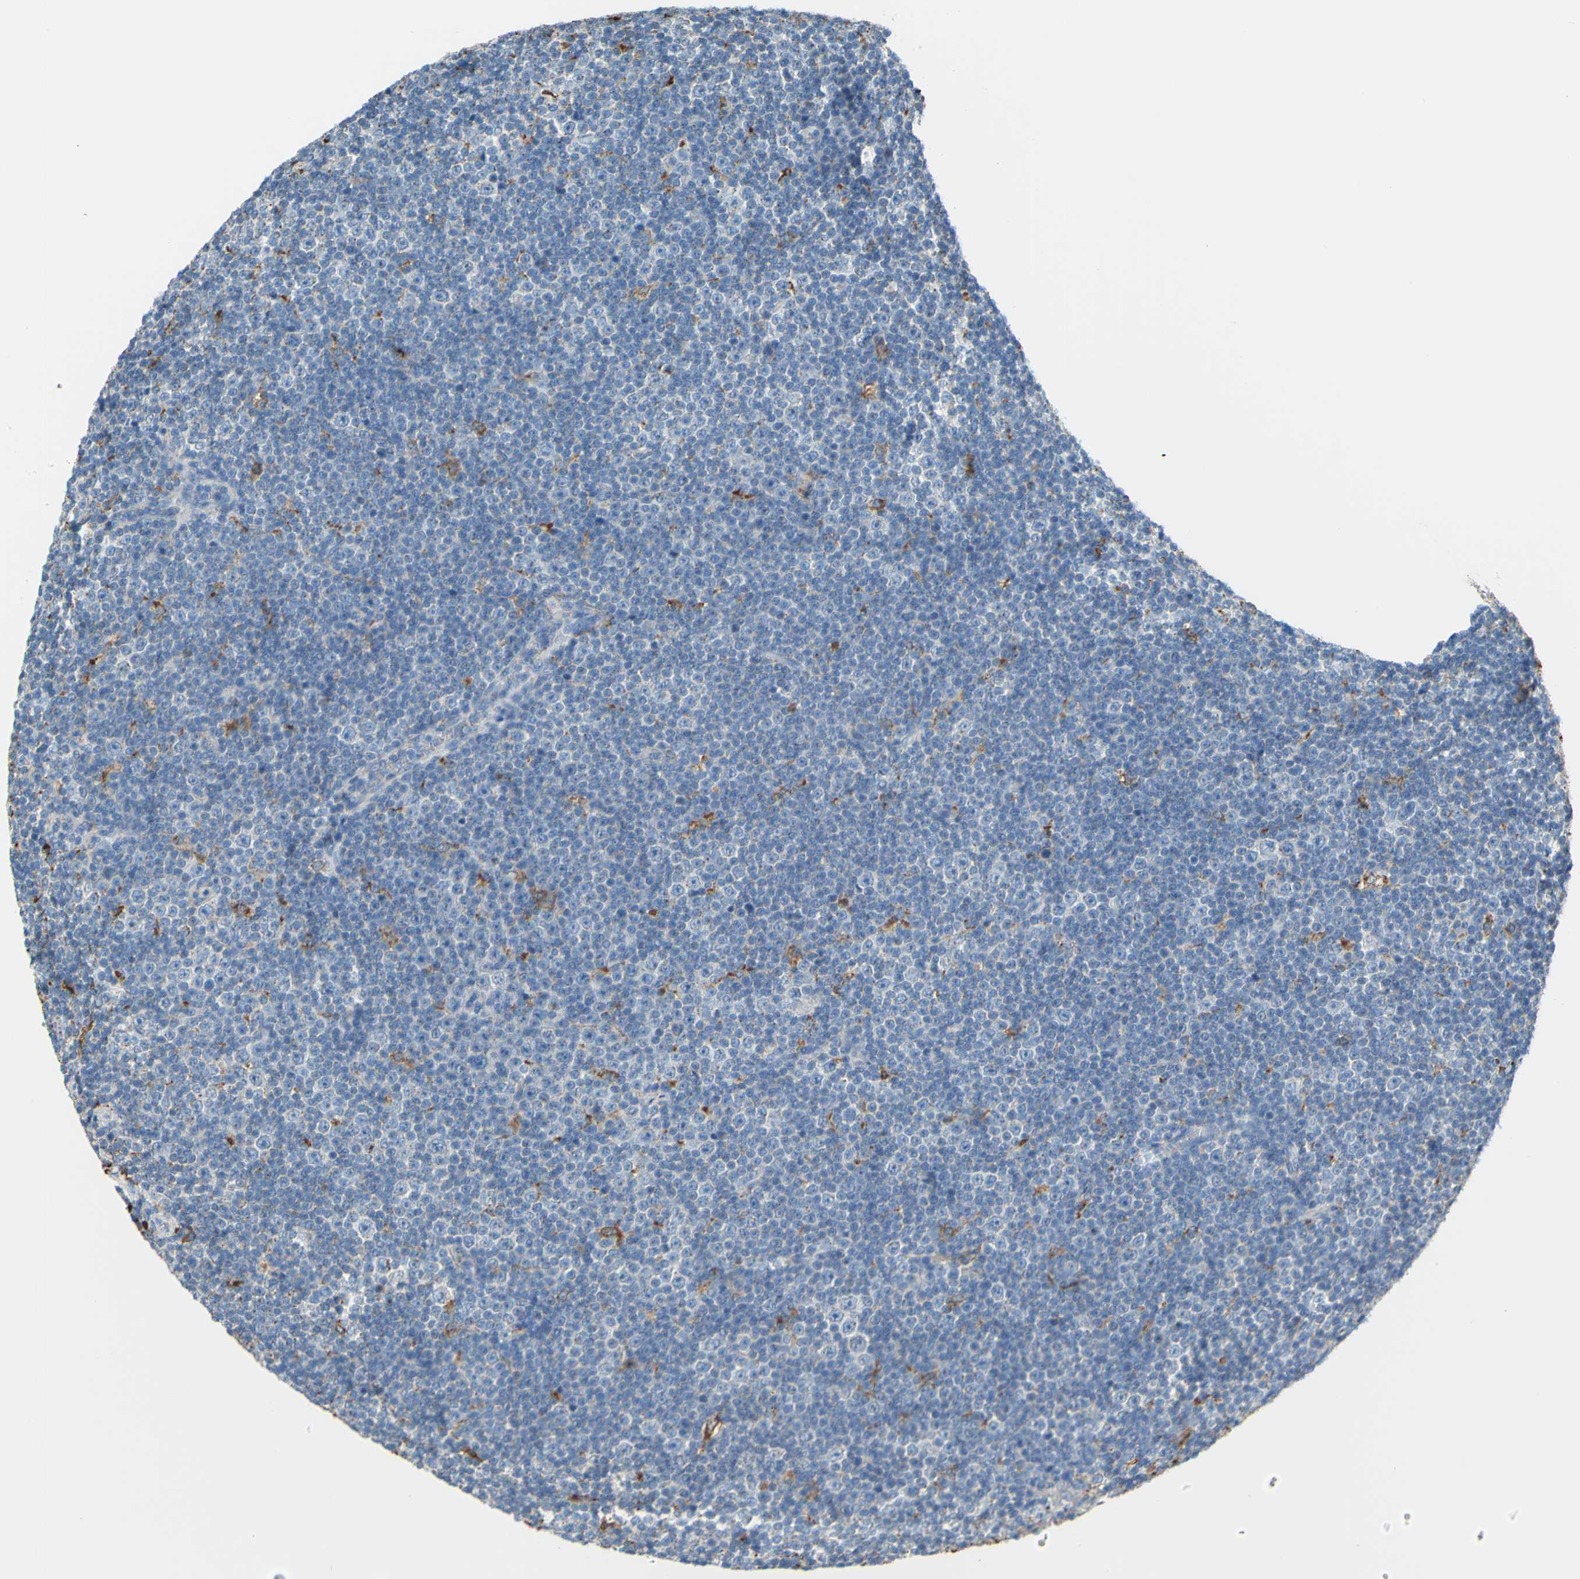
{"staining": {"intensity": "negative", "quantity": "none", "location": "none"}, "tissue": "lymphoma", "cell_type": "Tumor cells", "image_type": "cancer", "snomed": [{"axis": "morphology", "description": "Malignant lymphoma, non-Hodgkin's type, Low grade"}, {"axis": "topography", "description": "Lymph node"}], "caption": "The immunohistochemistry micrograph has no significant positivity in tumor cells of lymphoma tissue.", "gene": "CTSD", "patient": {"sex": "female", "age": 67}}